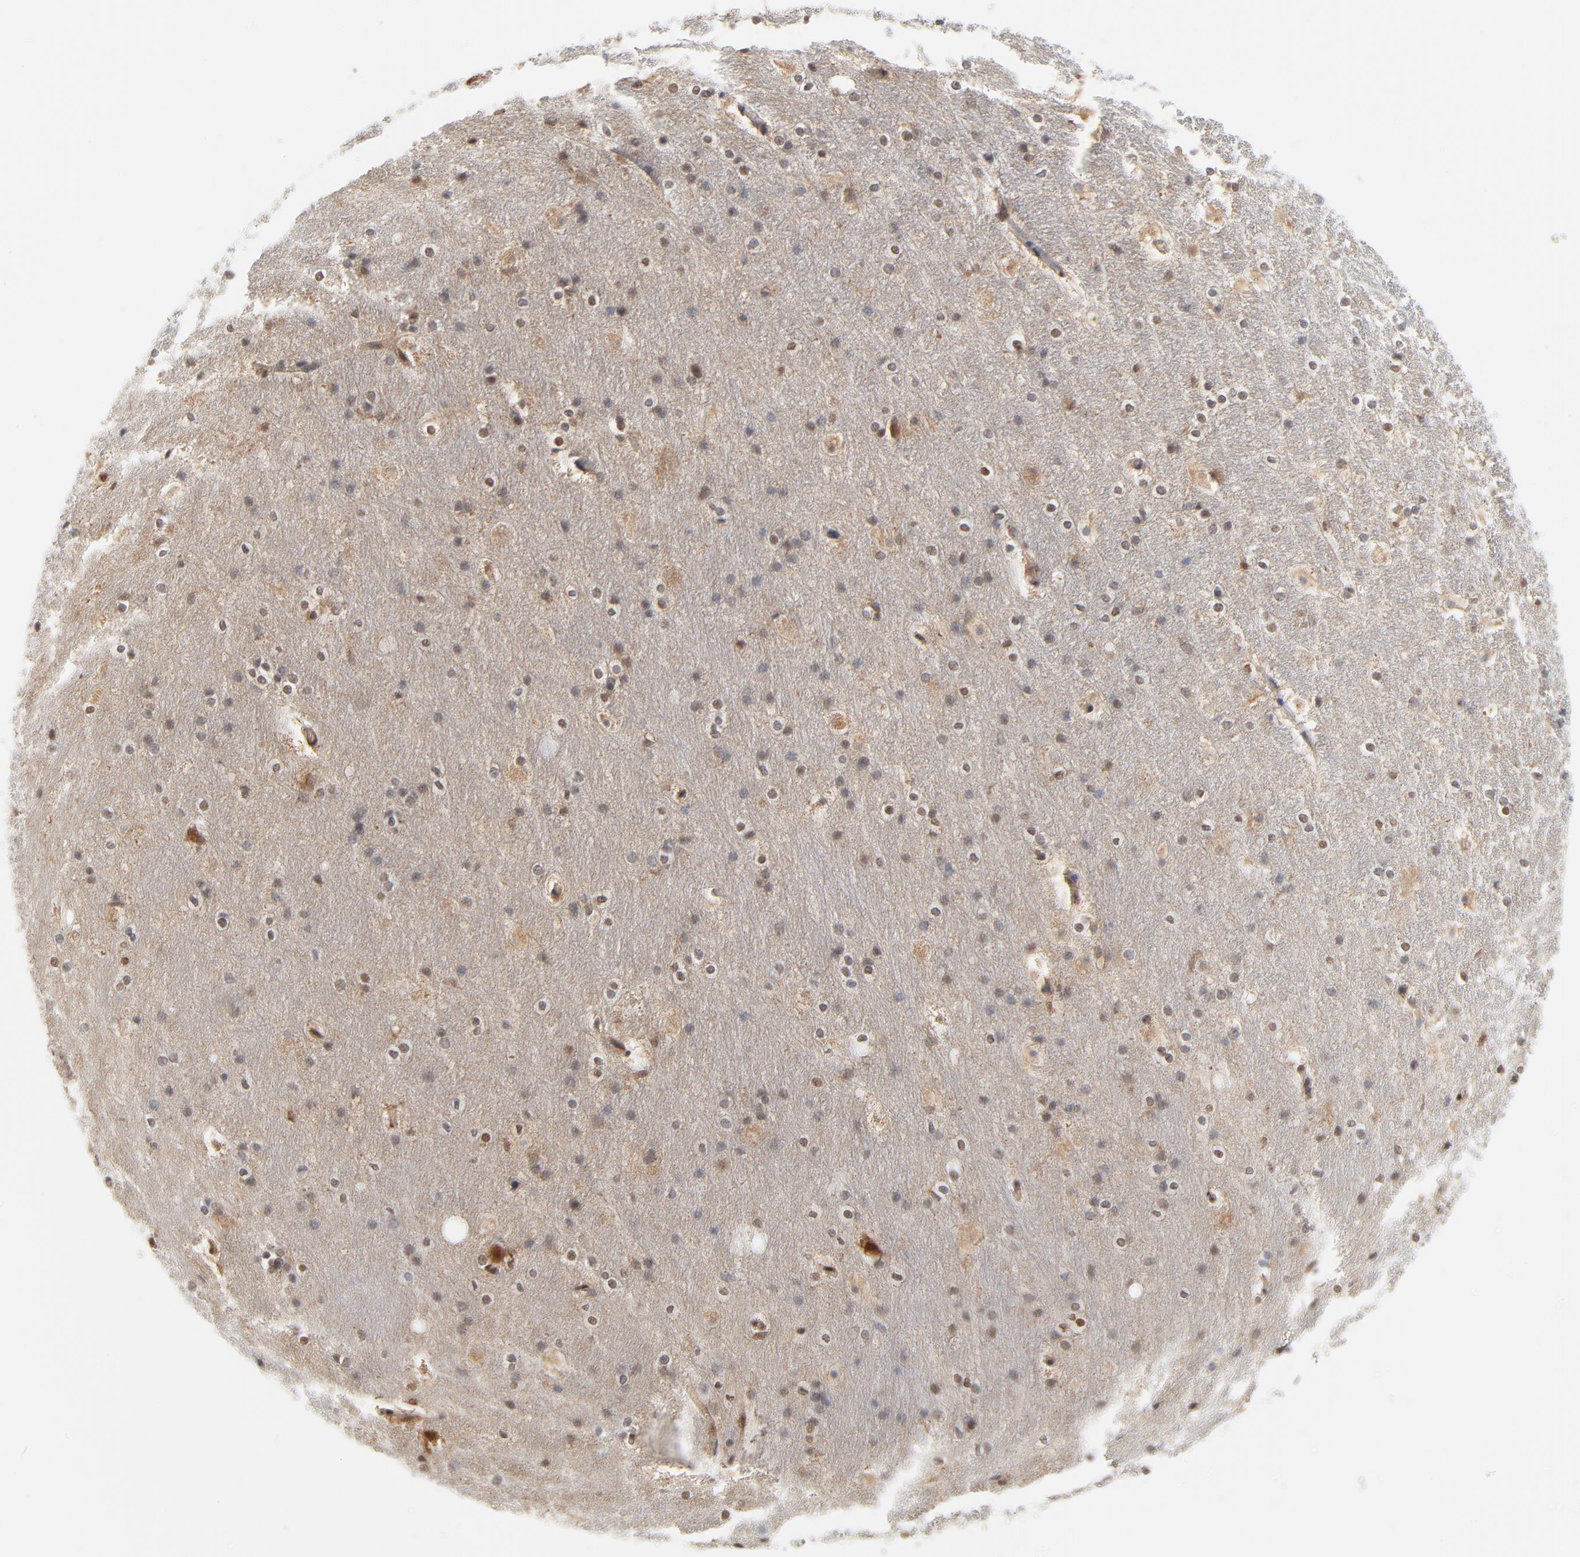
{"staining": {"intensity": "weak", "quantity": "25%-75%", "location": "cytoplasmic/membranous"}, "tissue": "hippocampus", "cell_type": "Glial cells", "image_type": "normal", "snomed": [{"axis": "morphology", "description": "Normal tissue, NOS"}, {"axis": "topography", "description": "Hippocampus"}], "caption": "A high-resolution micrograph shows immunohistochemistry (IHC) staining of unremarkable hippocampus, which demonstrates weak cytoplasmic/membranous expression in about 25%-75% of glial cells.", "gene": "EPCAM", "patient": {"sex": "female", "age": 19}}